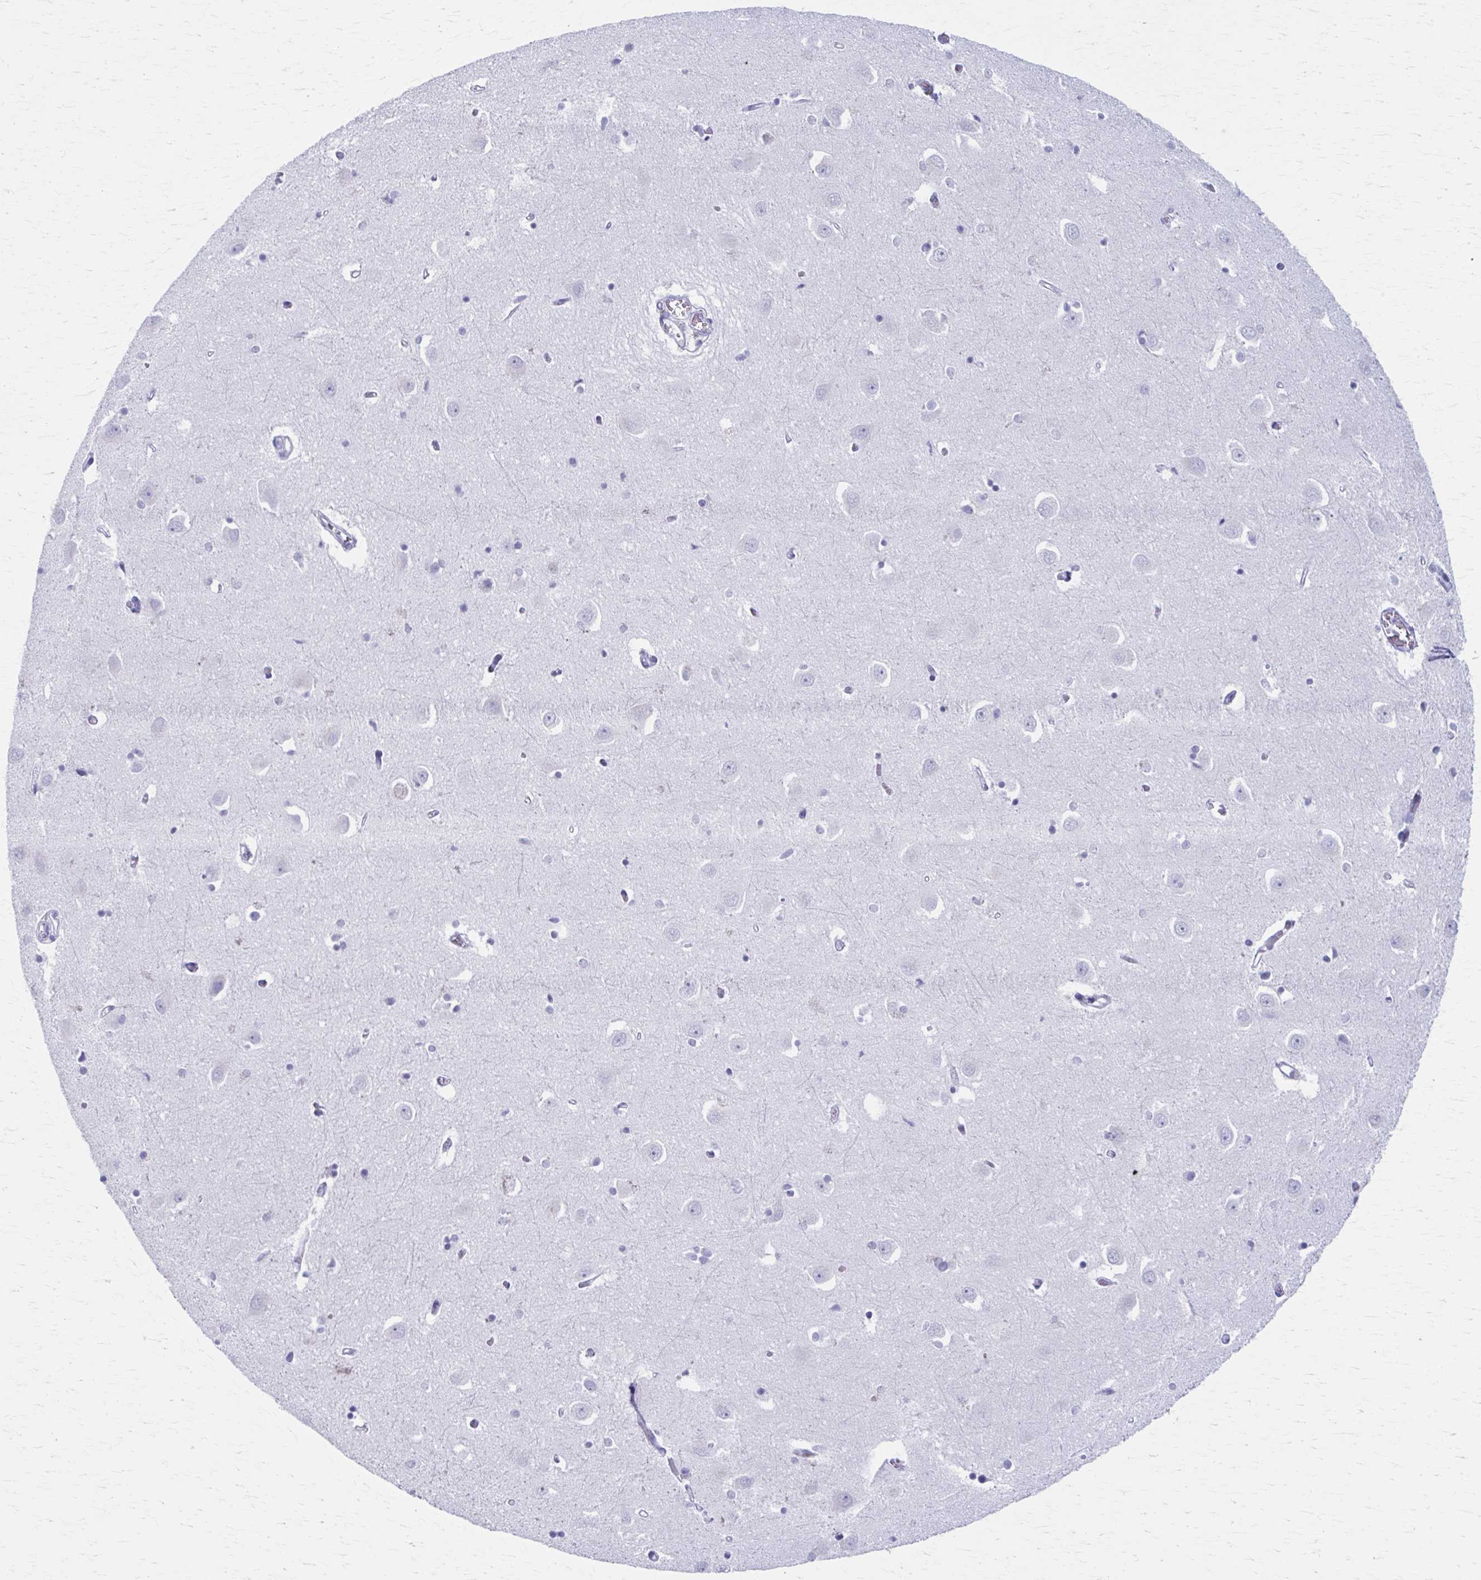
{"staining": {"intensity": "negative", "quantity": "none", "location": "none"}, "tissue": "caudate", "cell_type": "Glial cells", "image_type": "normal", "snomed": [{"axis": "morphology", "description": "Normal tissue, NOS"}, {"axis": "topography", "description": "Lateral ventricle wall"}, {"axis": "topography", "description": "Hippocampus"}], "caption": "Immunohistochemistry of benign caudate shows no staining in glial cells. (Stains: DAB IHC with hematoxylin counter stain, Microscopy: brightfield microscopy at high magnification).", "gene": "KCNE2", "patient": {"sex": "female", "age": 63}}